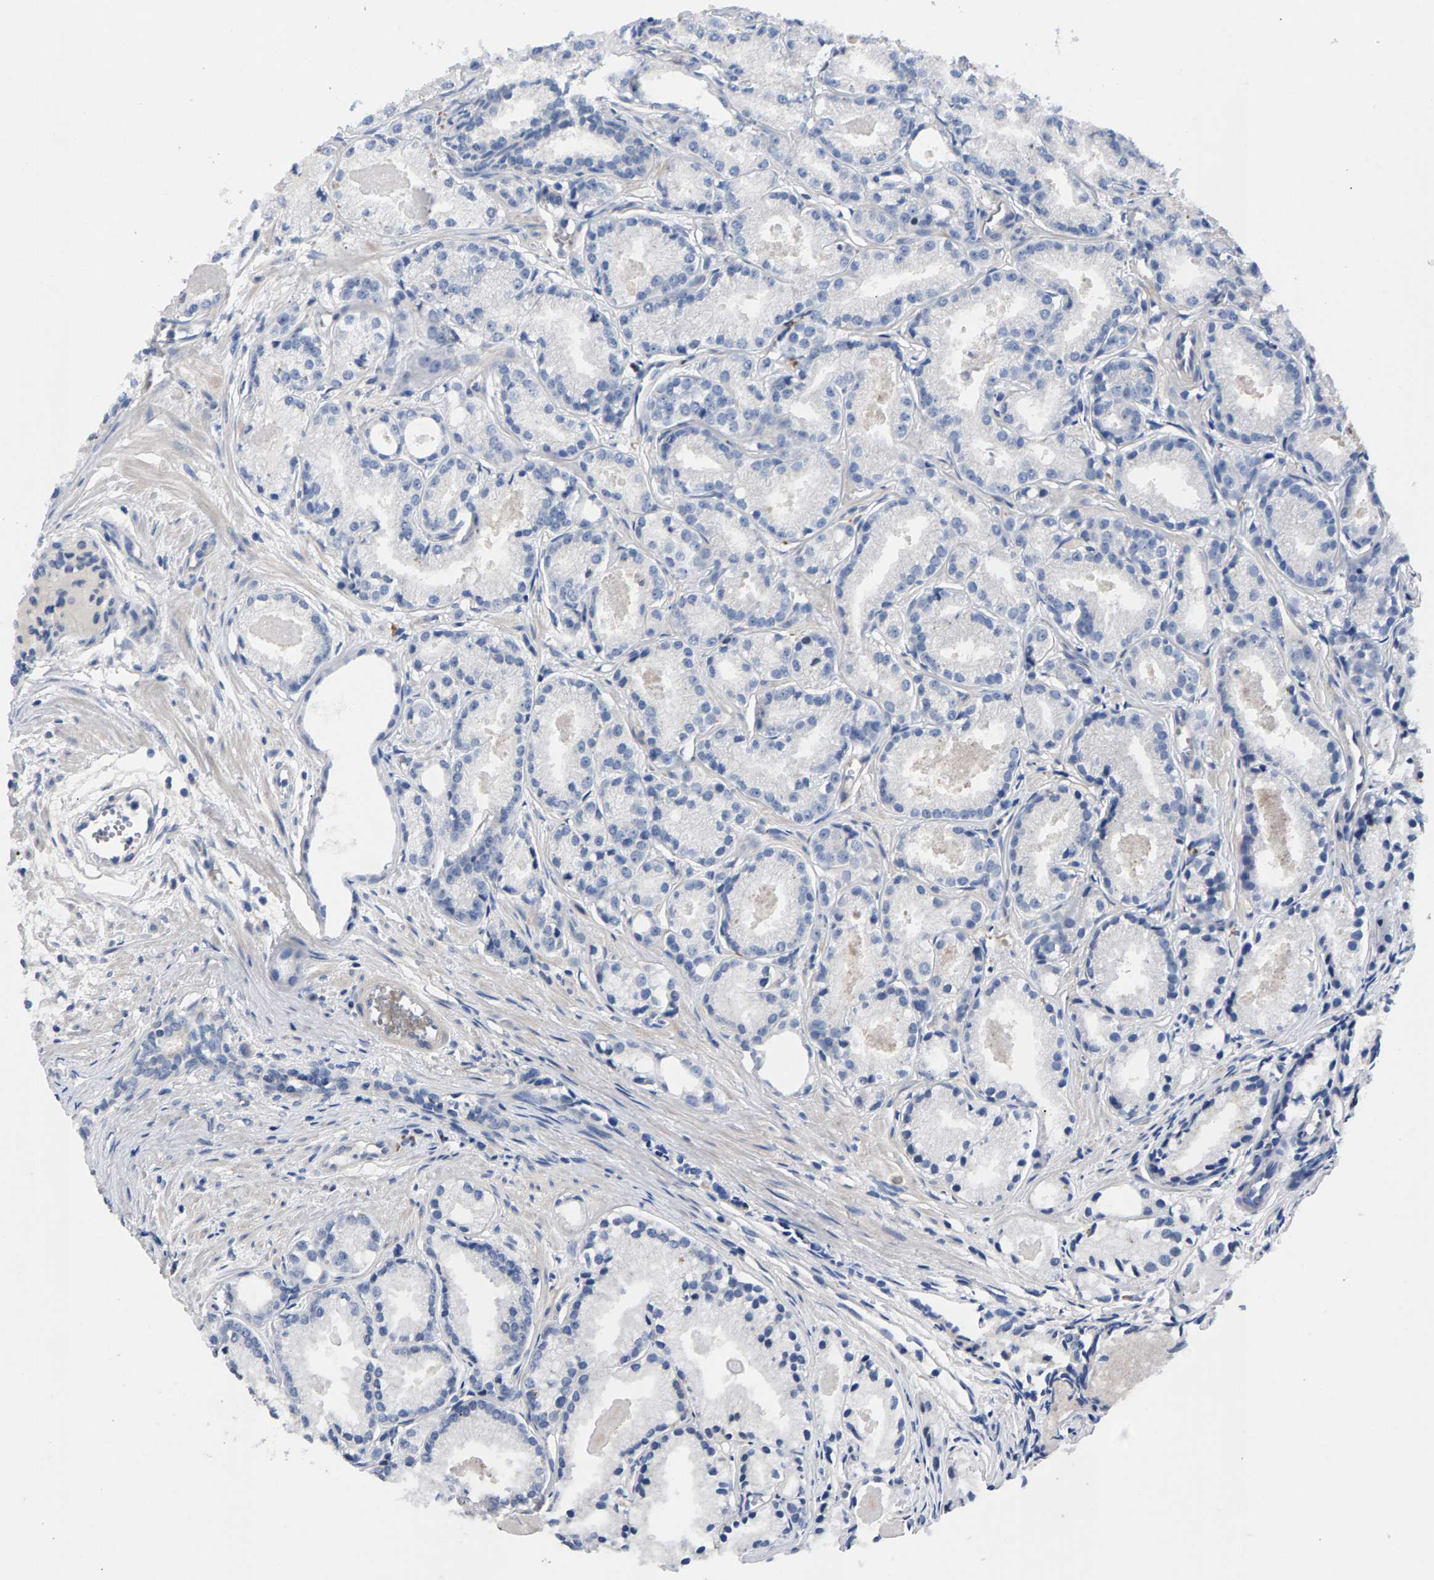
{"staining": {"intensity": "negative", "quantity": "none", "location": "none"}, "tissue": "prostate cancer", "cell_type": "Tumor cells", "image_type": "cancer", "snomed": [{"axis": "morphology", "description": "Adenocarcinoma, Low grade"}, {"axis": "topography", "description": "Prostate"}], "caption": "Immunohistochemistry histopathology image of human prostate cancer (low-grade adenocarcinoma) stained for a protein (brown), which demonstrates no staining in tumor cells.", "gene": "P2RY4", "patient": {"sex": "male", "age": 72}}